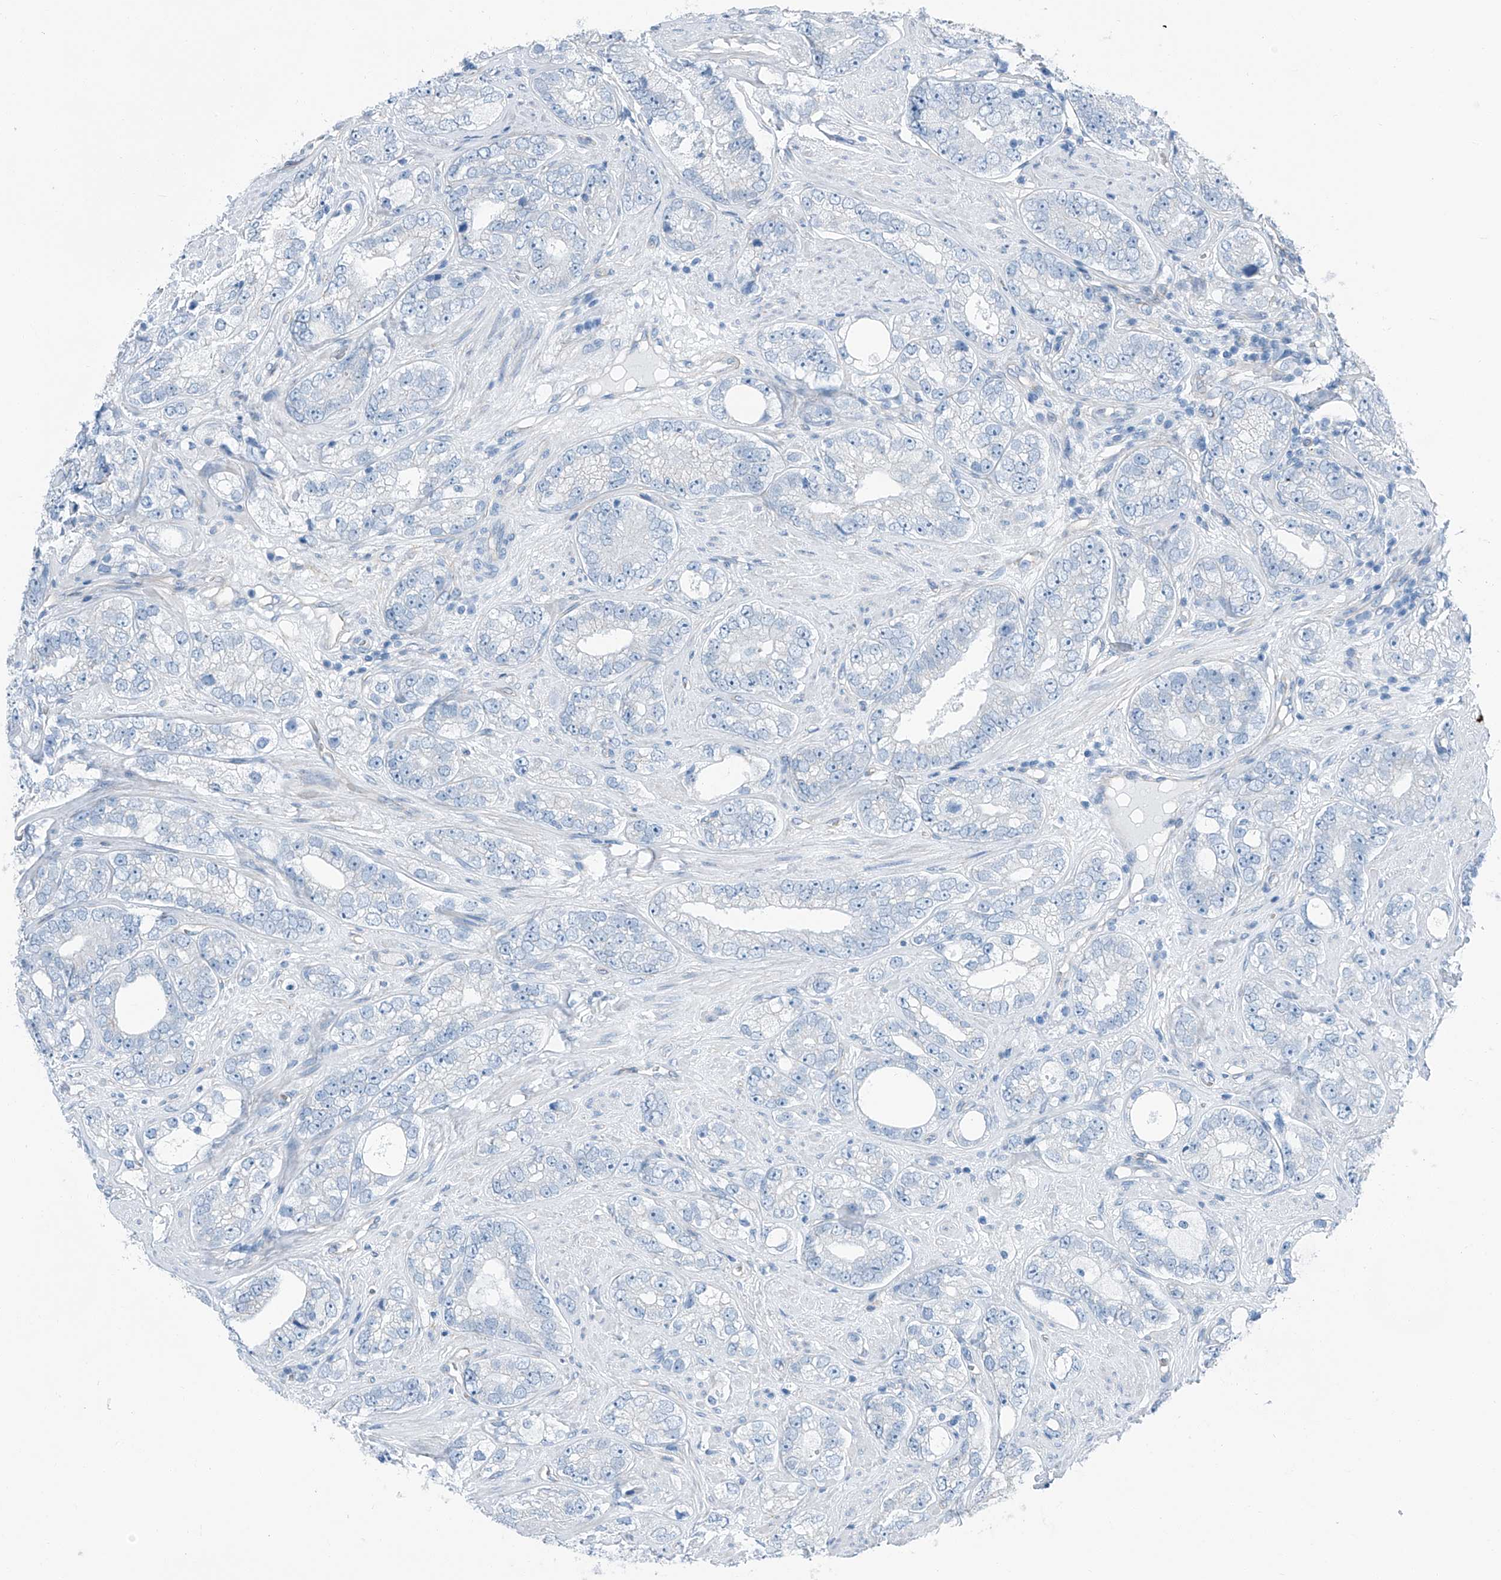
{"staining": {"intensity": "negative", "quantity": "none", "location": "none"}, "tissue": "prostate cancer", "cell_type": "Tumor cells", "image_type": "cancer", "snomed": [{"axis": "morphology", "description": "Adenocarcinoma, High grade"}, {"axis": "topography", "description": "Prostate"}], "caption": "An immunohistochemistry histopathology image of adenocarcinoma (high-grade) (prostate) is shown. There is no staining in tumor cells of adenocarcinoma (high-grade) (prostate).", "gene": "THEMIS2", "patient": {"sex": "male", "age": 56}}